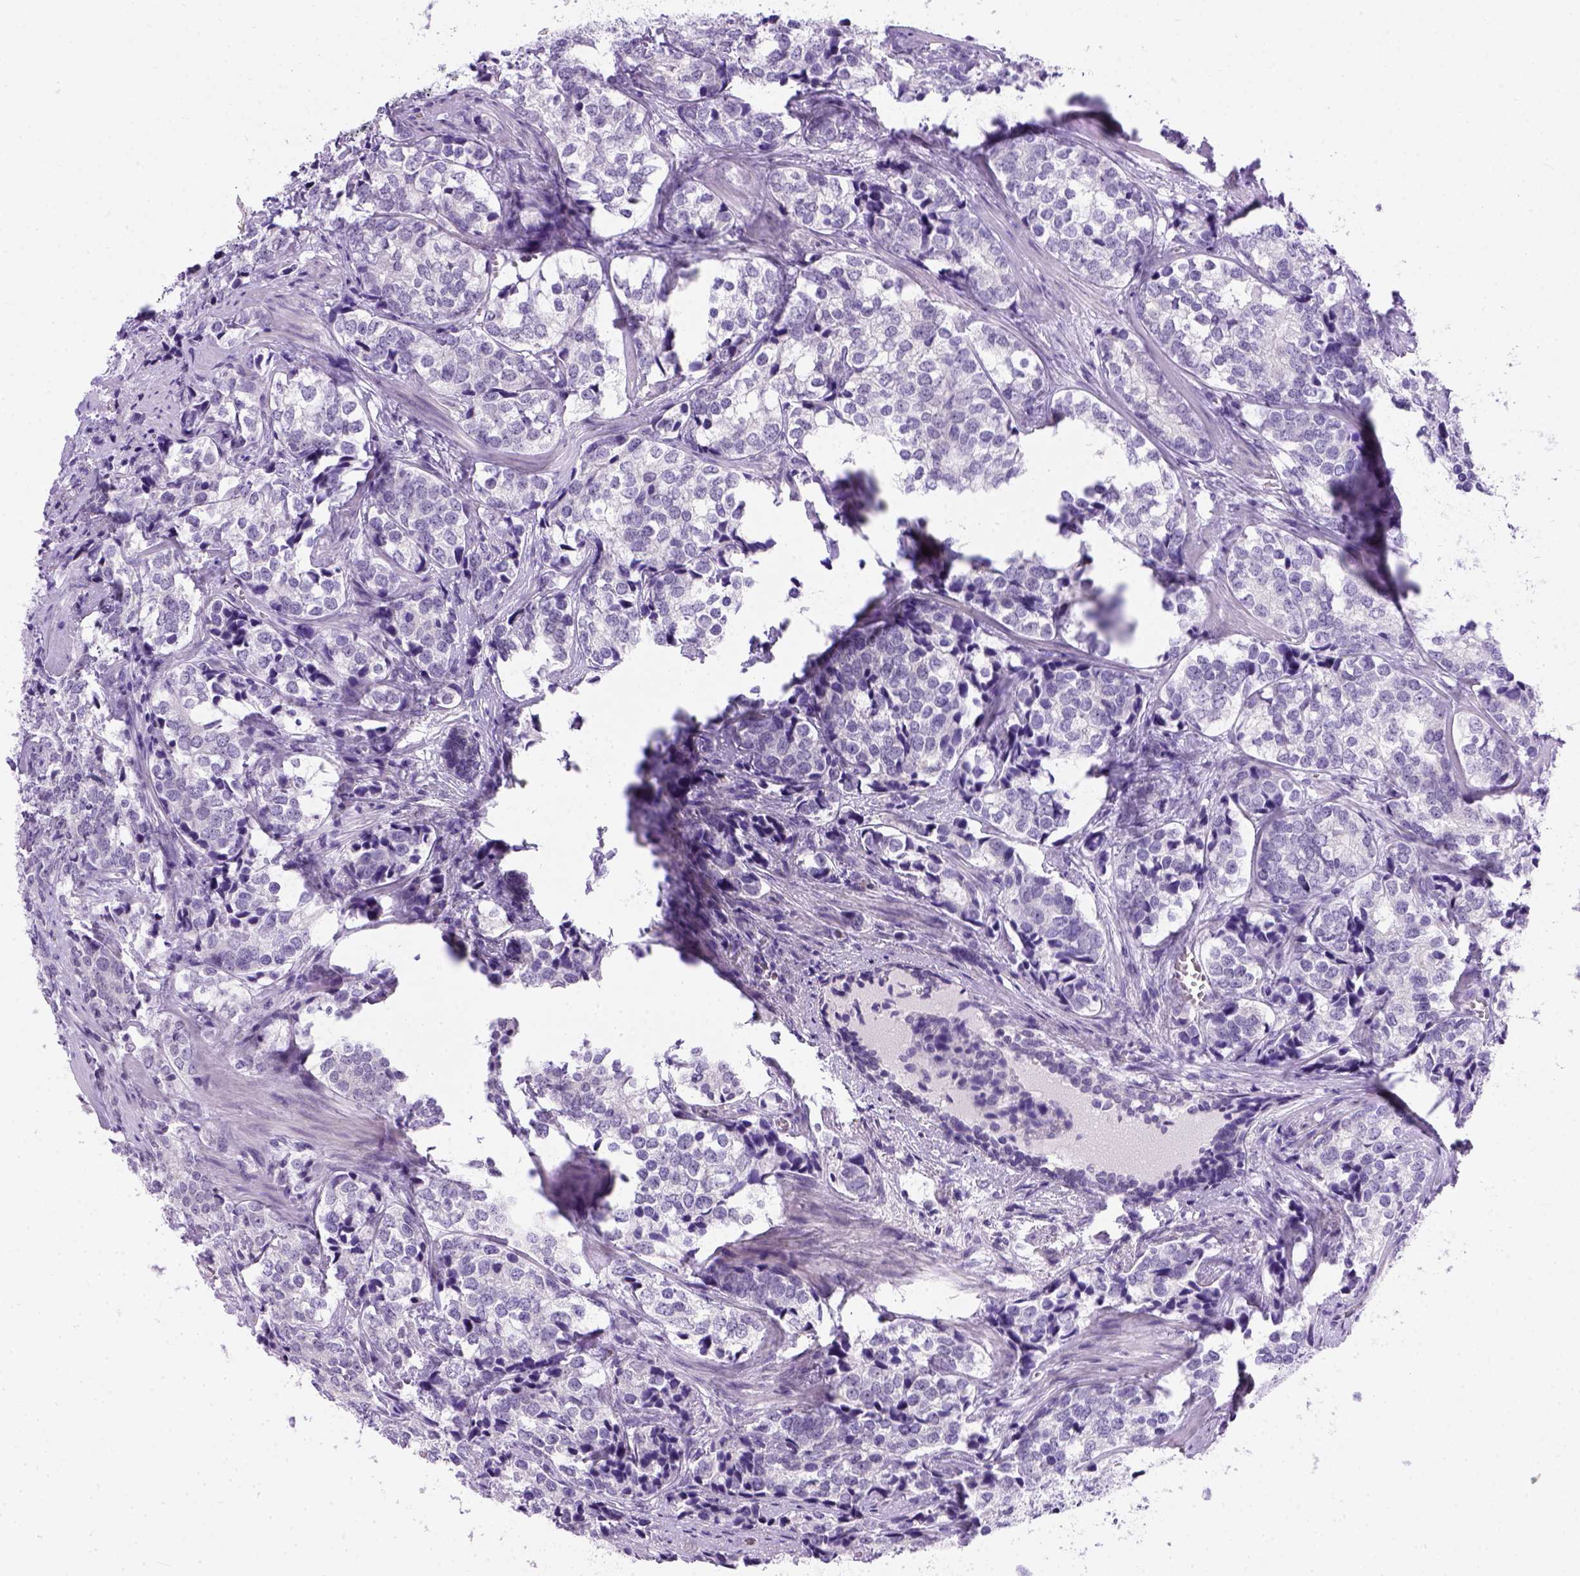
{"staining": {"intensity": "negative", "quantity": "none", "location": "none"}, "tissue": "prostate cancer", "cell_type": "Tumor cells", "image_type": "cancer", "snomed": [{"axis": "morphology", "description": "Adenocarcinoma, NOS"}, {"axis": "topography", "description": "Prostate and seminal vesicle, NOS"}], "caption": "An immunohistochemistry (IHC) micrograph of prostate cancer is shown. There is no staining in tumor cells of prostate cancer.", "gene": "FAM184B", "patient": {"sex": "male", "age": 63}}